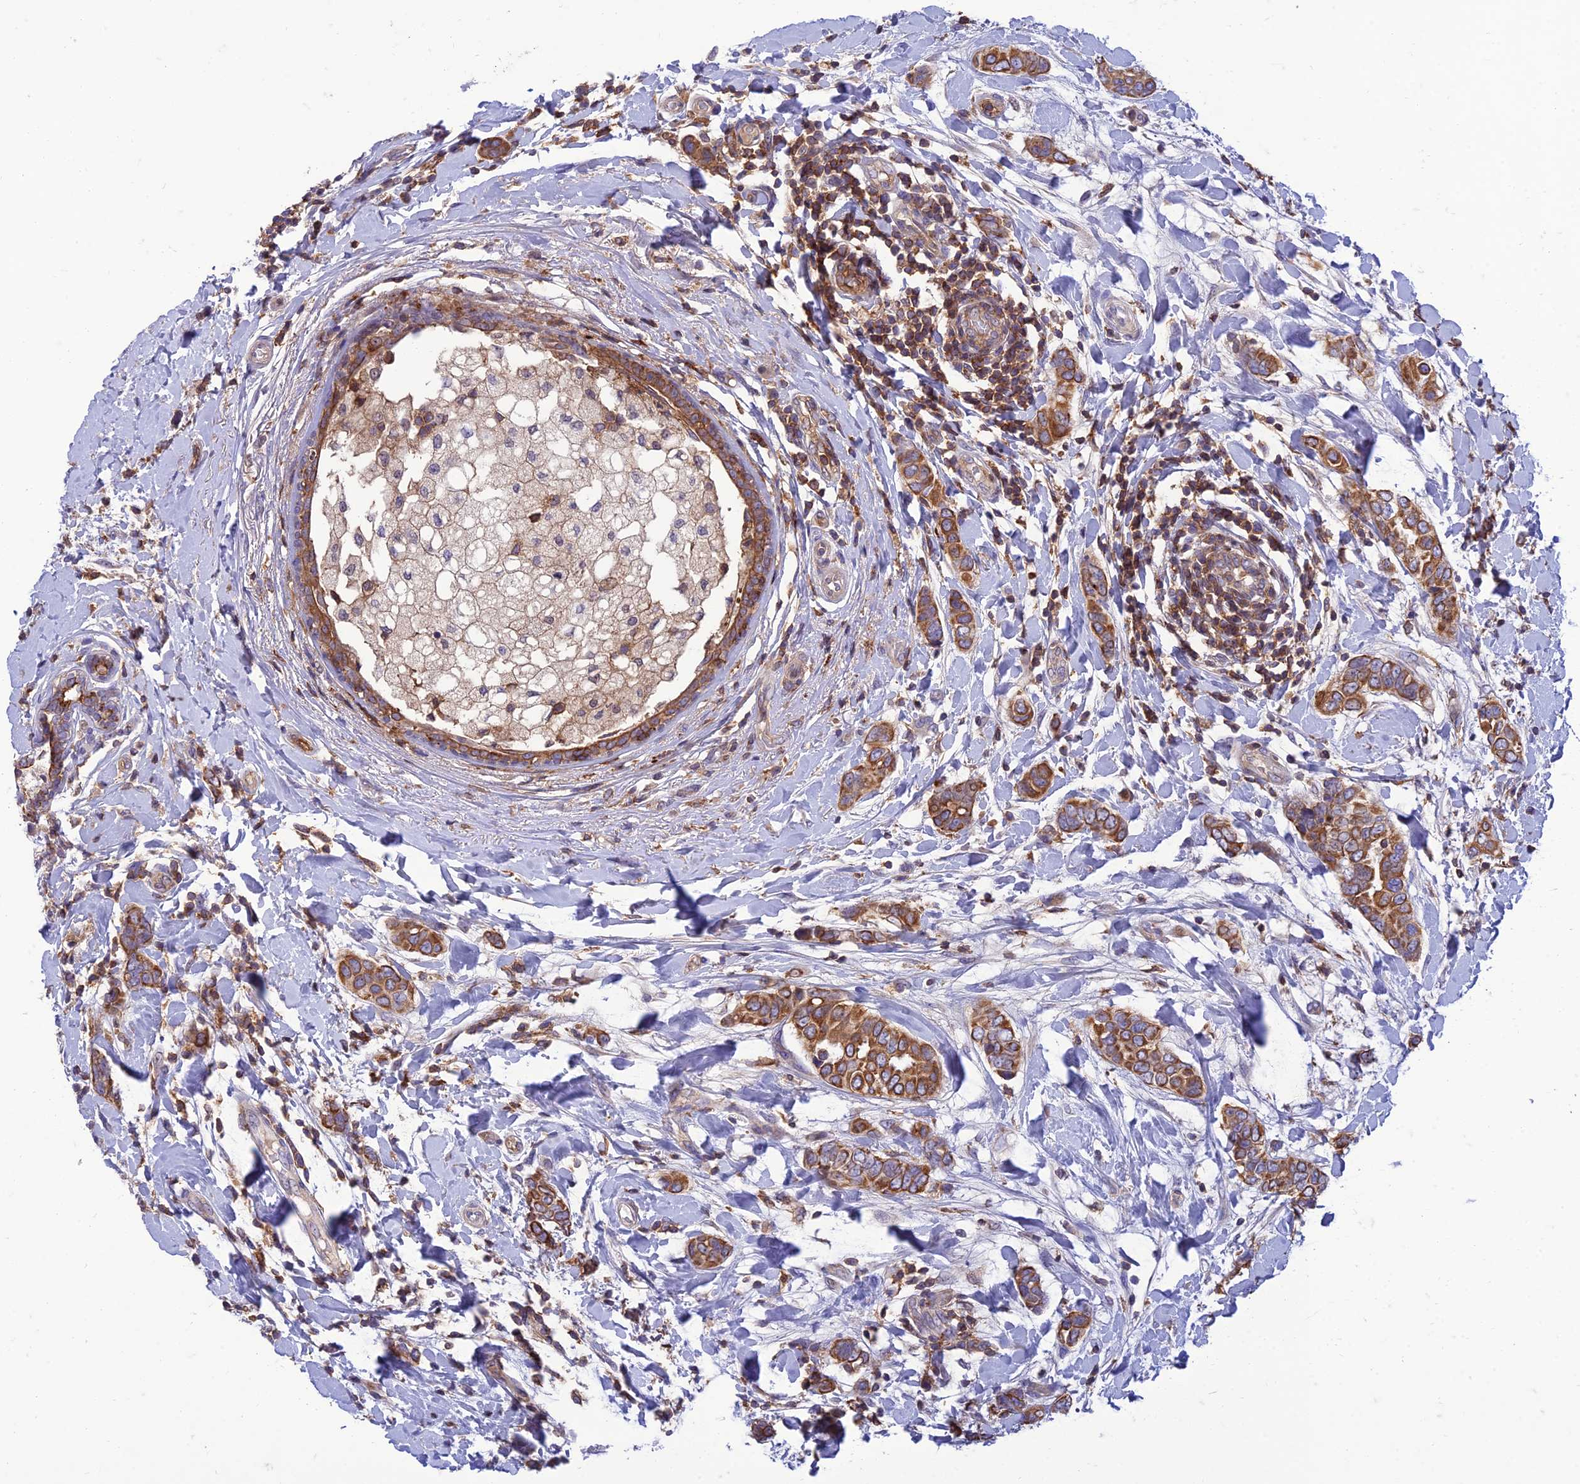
{"staining": {"intensity": "strong", "quantity": ">75%", "location": "cytoplasmic/membranous"}, "tissue": "breast cancer", "cell_type": "Tumor cells", "image_type": "cancer", "snomed": [{"axis": "morphology", "description": "Lobular carcinoma"}, {"axis": "topography", "description": "Breast"}], "caption": "Breast cancer stained with a brown dye demonstrates strong cytoplasmic/membranous positive staining in approximately >75% of tumor cells.", "gene": "IRAK3", "patient": {"sex": "female", "age": 51}}